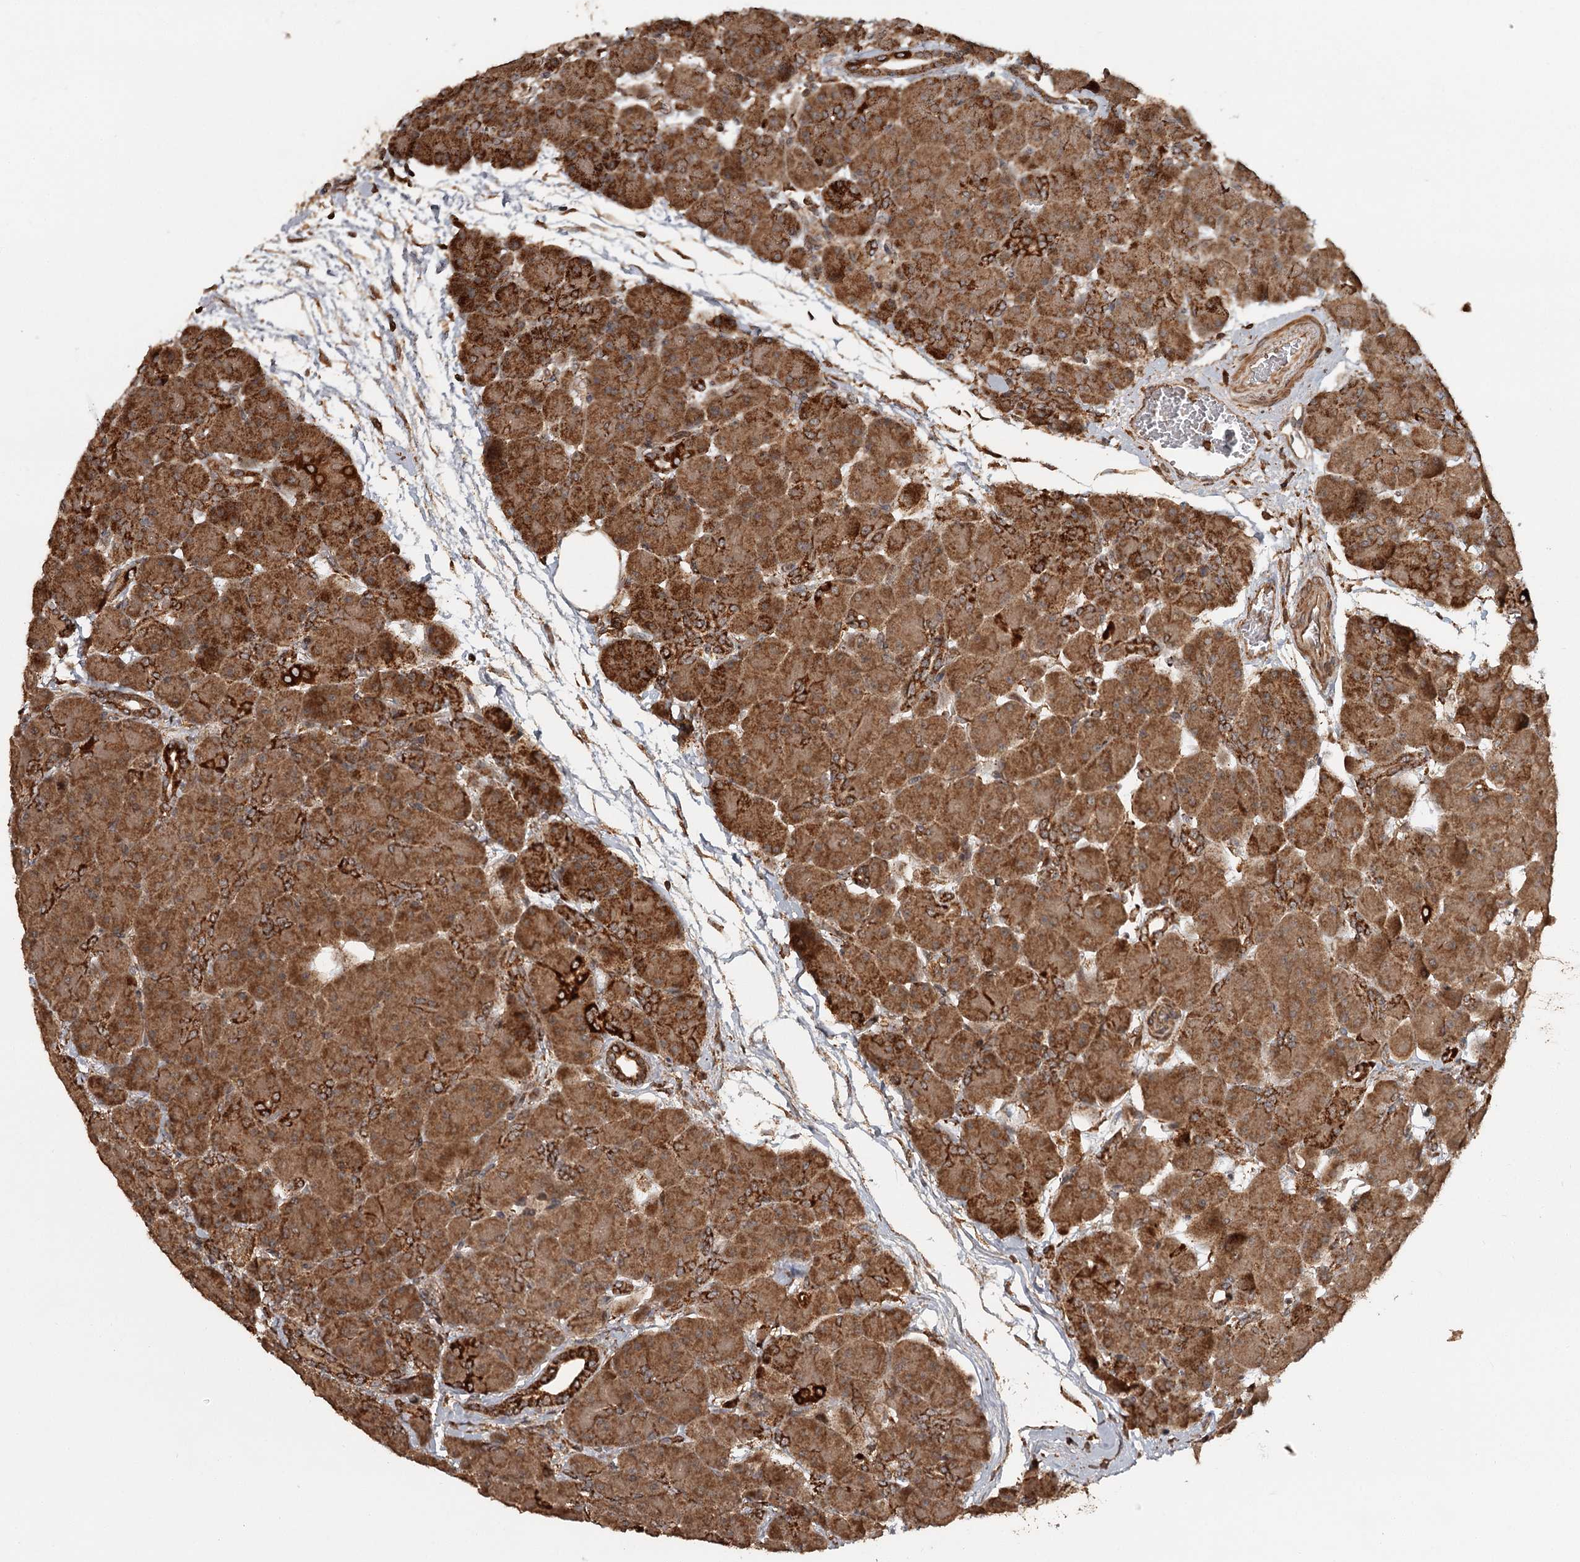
{"staining": {"intensity": "strong", "quantity": "25%-75%", "location": "cytoplasmic/membranous"}, "tissue": "pancreas", "cell_type": "Exocrine glandular cells", "image_type": "normal", "snomed": [{"axis": "morphology", "description": "Normal tissue, NOS"}, {"axis": "topography", "description": "Pancreas"}], "caption": "Strong cytoplasmic/membranous expression is present in approximately 25%-75% of exocrine glandular cells in normal pancreas. The staining was performed using DAB to visualize the protein expression in brown, while the nuclei were stained in blue with hematoxylin (Magnification: 20x).", "gene": "FAXC", "patient": {"sex": "male", "age": 66}}